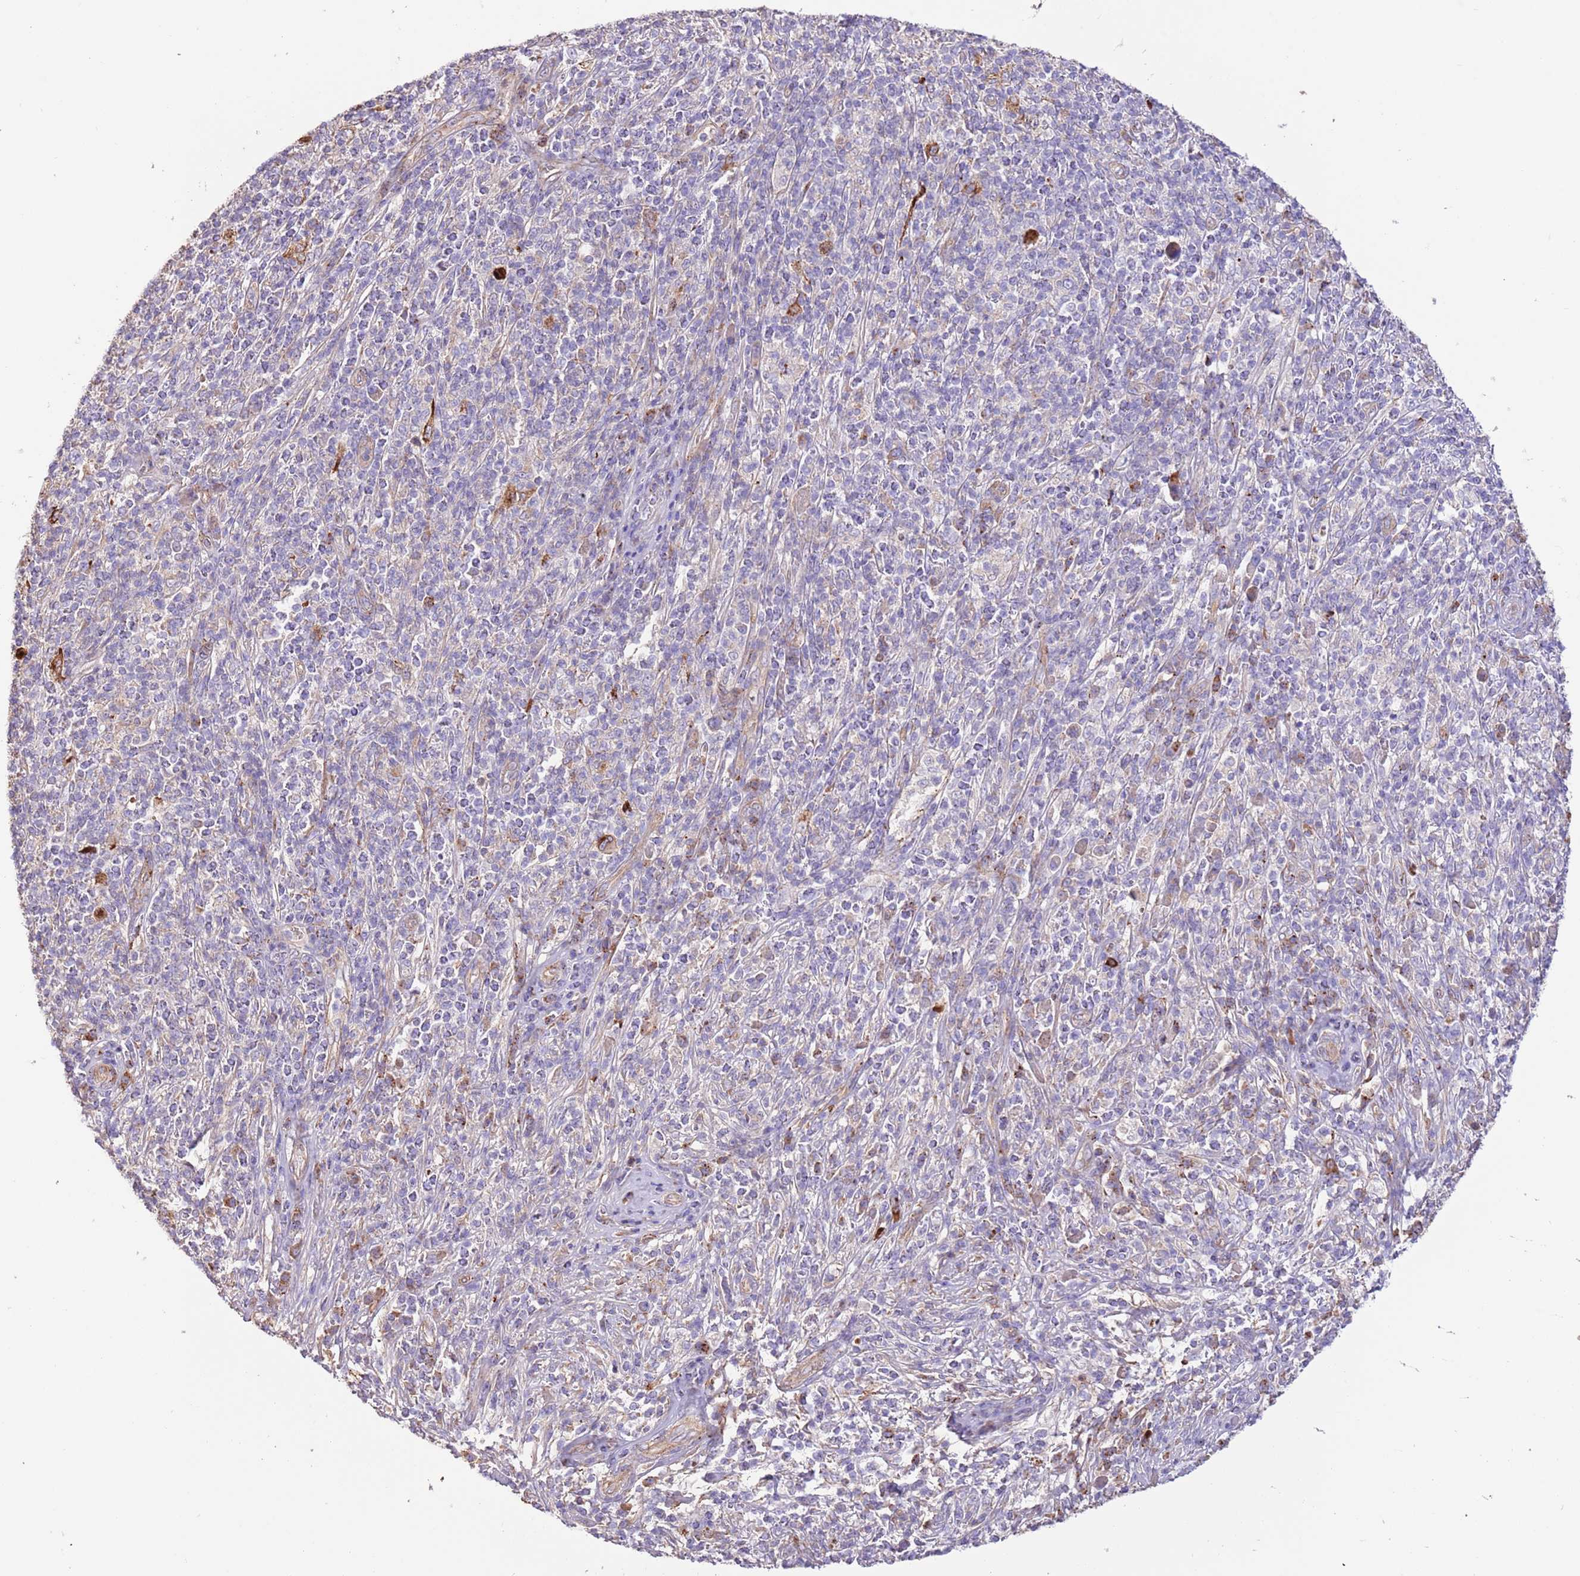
{"staining": {"intensity": "moderate", "quantity": "25%-75%", "location": "cytoplasmic/membranous"}, "tissue": "melanoma", "cell_type": "Tumor cells", "image_type": "cancer", "snomed": [{"axis": "morphology", "description": "Malignant melanoma, NOS"}, {"axis": "topography", "description": "Skin"}], "caption": "Melanoma stained with DAB IHC reveals medium levels of moderate cytoplasmic/membranous expression in about 25%-75% of tumor cells.", "gene": "DOCK6", "patient": {"sex": "male", "age": 66}}